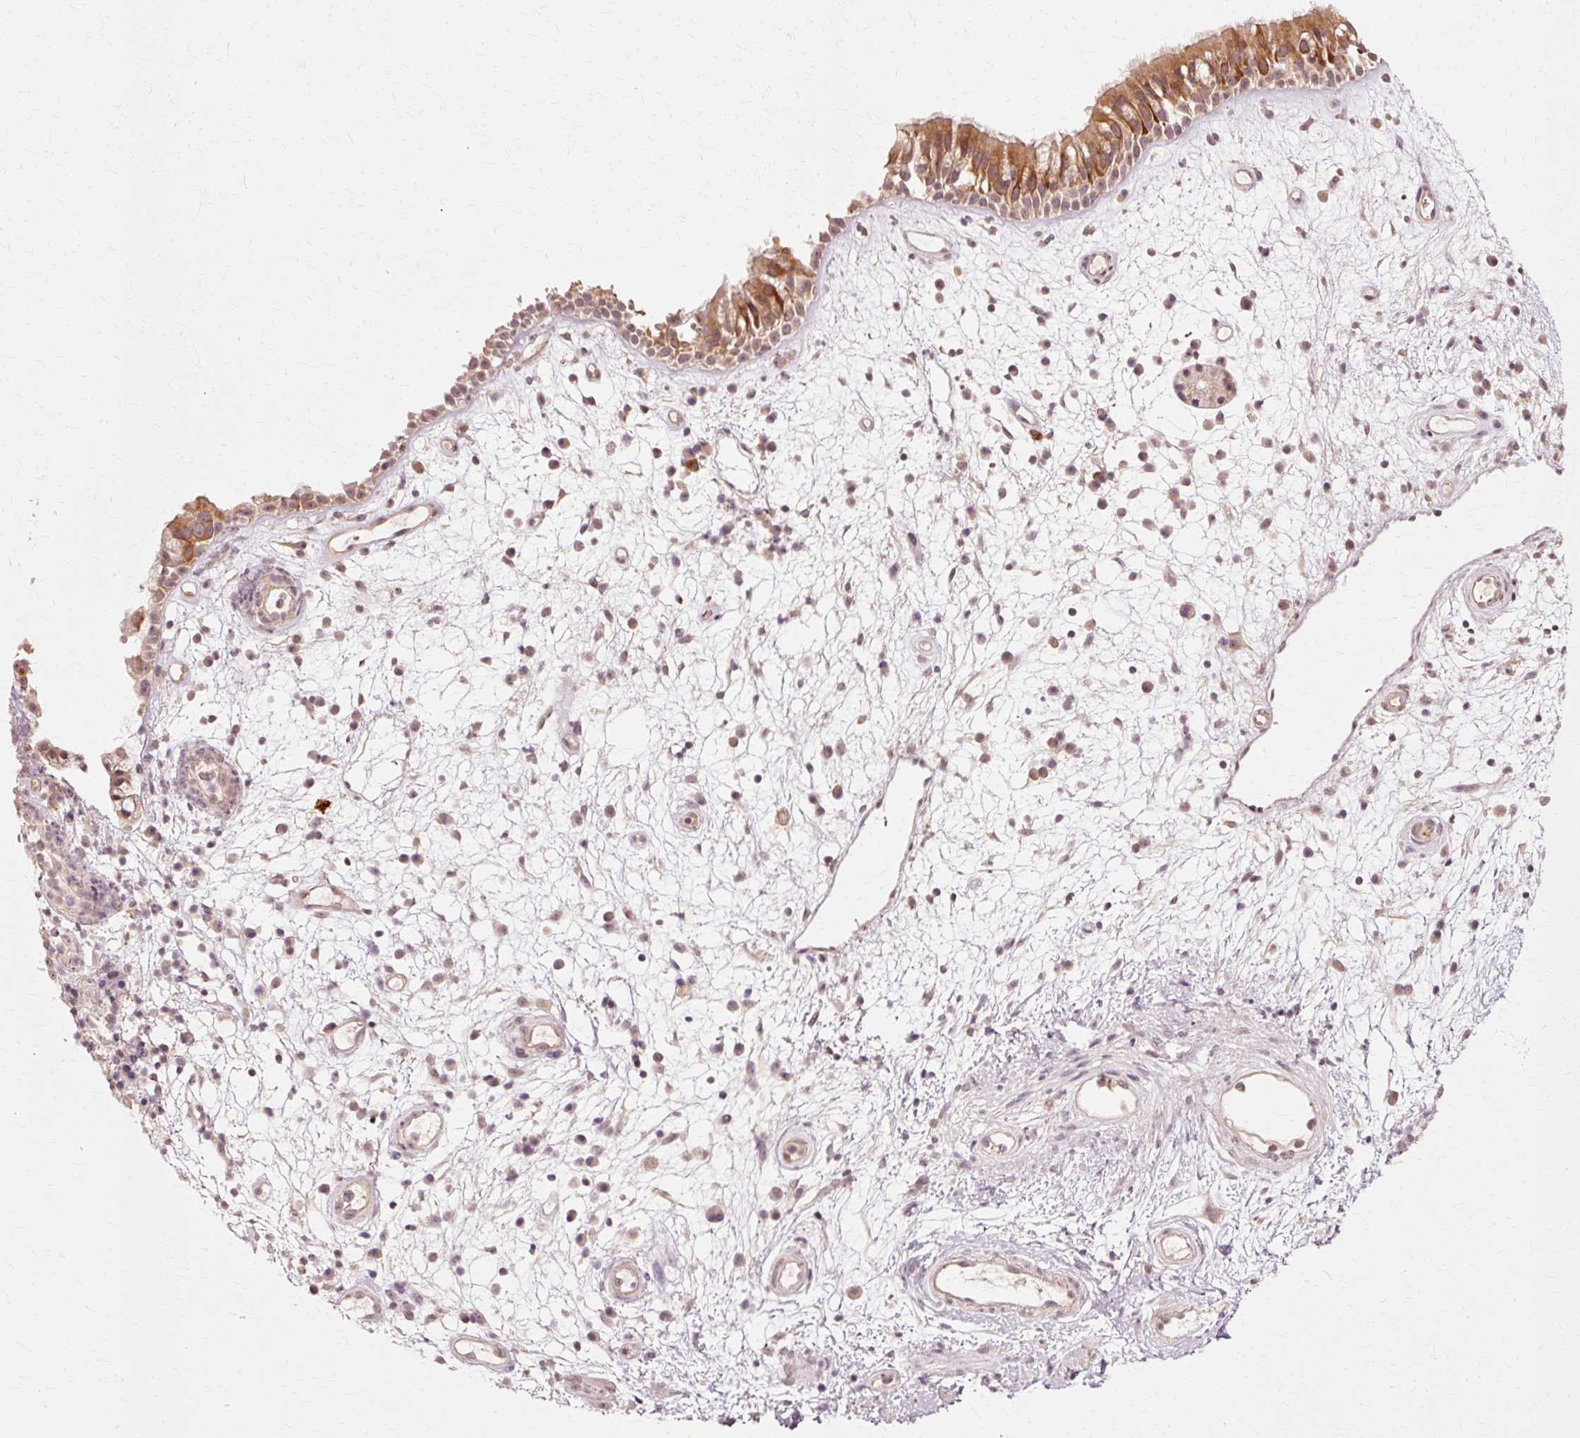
{"staining": {"intensity": "moderate", "quantity": ">75%", "location": "cytoplasmic/membranous"}, "tissue": "nasopharynx", "cell_type": "Respiratory epithelial cells", "image_type": "normal", "snomed": [{"axis": "morphology", "description": "Normal tissue, NOS"}, {"axis": "morphology", "description": "Inflammation, NOS"}, {"axis": "topography", "description": "Nasopharynx"}], "caption": "Human nasopharynx stained for a protein (brown) displays moderate cytoplasmic/membranous positive staining in approximately >75% of respiratory epithelial cells.", "gene": "RGPD5", "patient": {"sex": "male", "age": 54}}